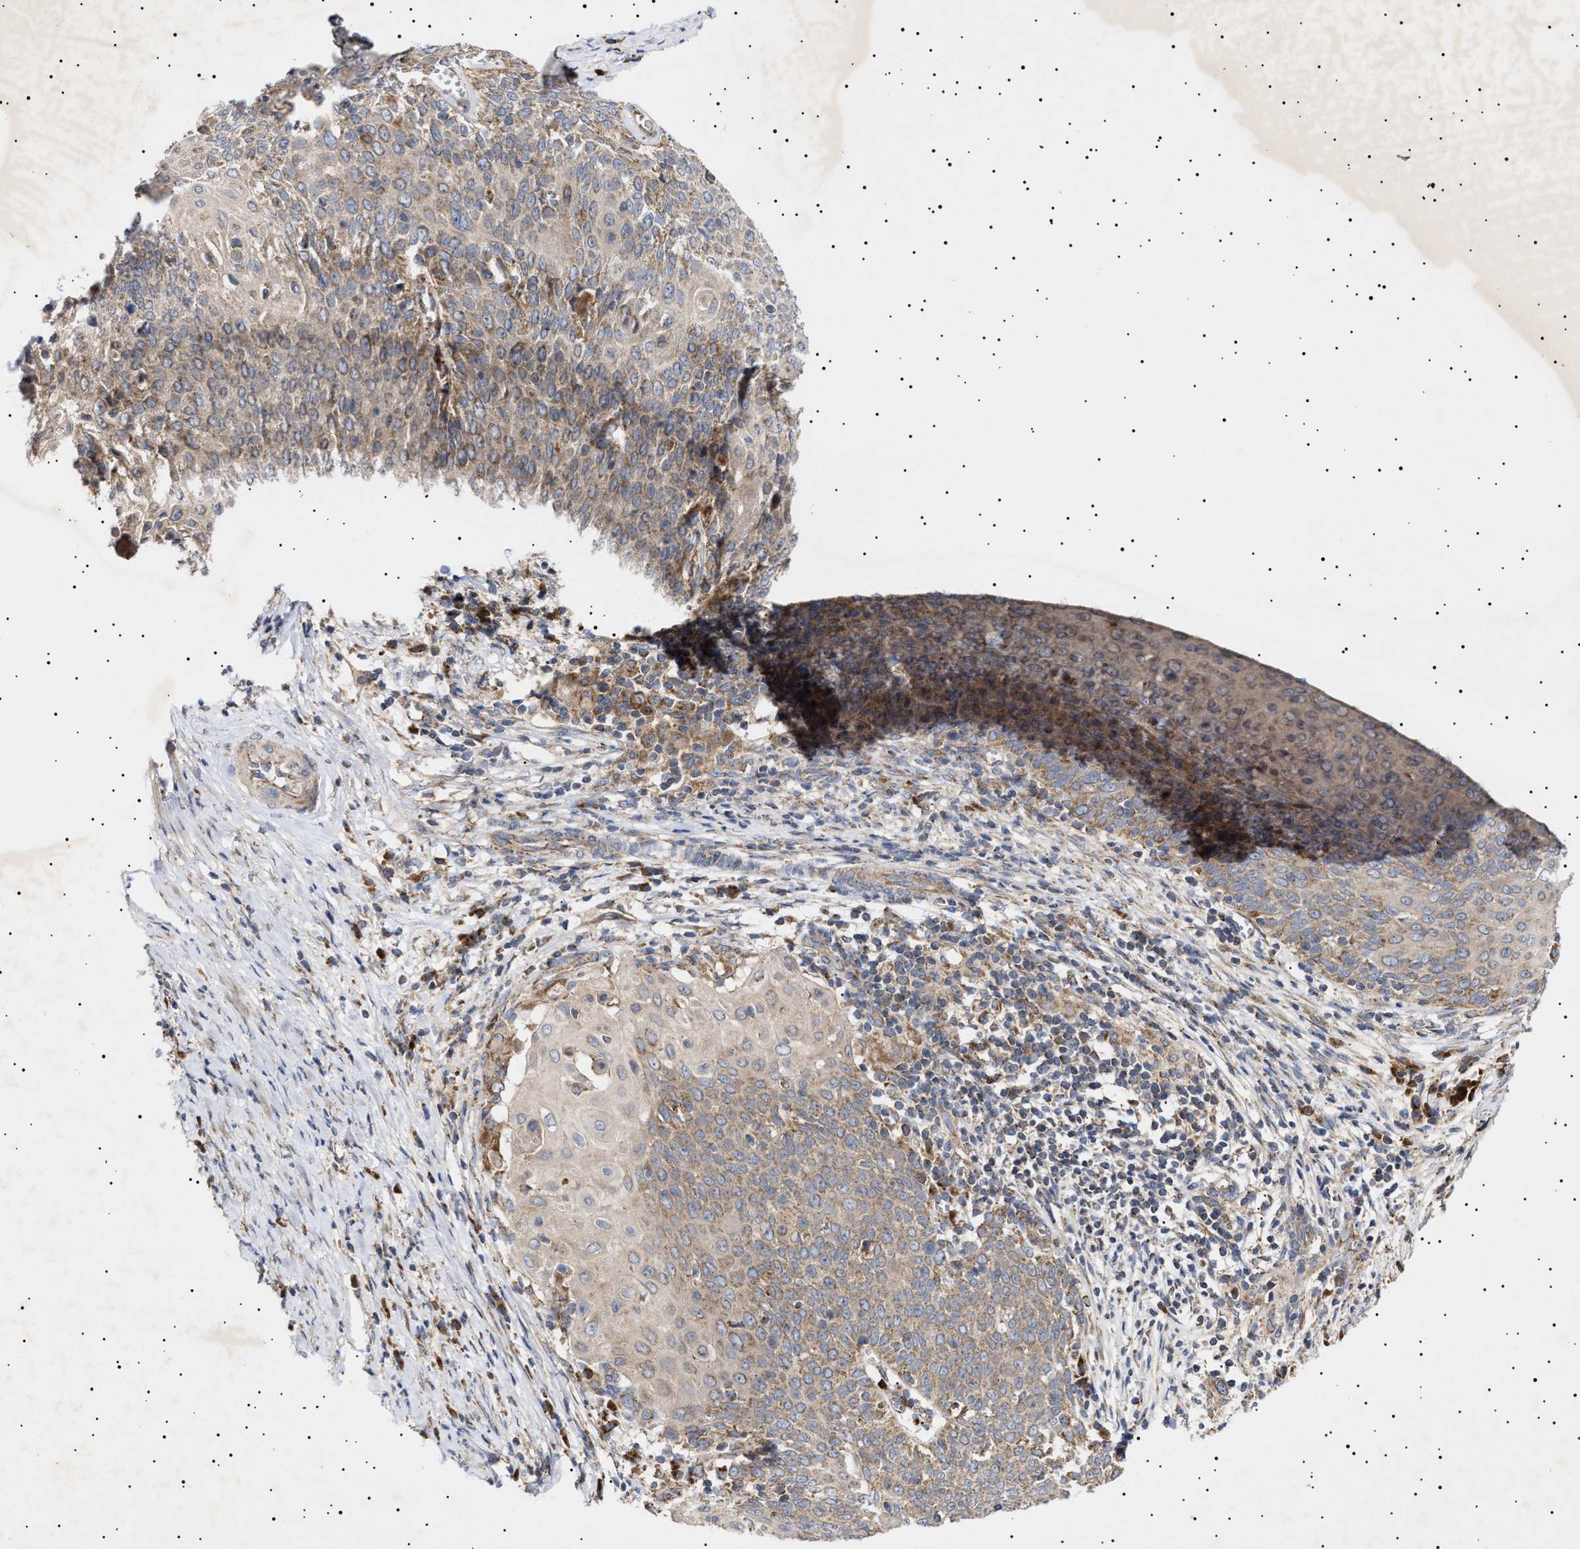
{"staining": {"intensity": "weak", "quantity": "<25%", "location": "cytoplasmic/membranous"}, "tissue": "cervical cancer", "cell_type": "Tumor cells", "image_type": "cancer", "snomed": [{"axis": "morphology", "description": "Squamous cell carcinoma, NOS"}, {"axis": "topography", "description": "Cervix"}], "caption": "This is an immunohistochemistry (IHC) histopathology image of human squamous cell carcinoma (cervical). There is no positivity in tumor cells.", "gene": "MRPL10", "patient": {"sex": "female", "age": 39}}